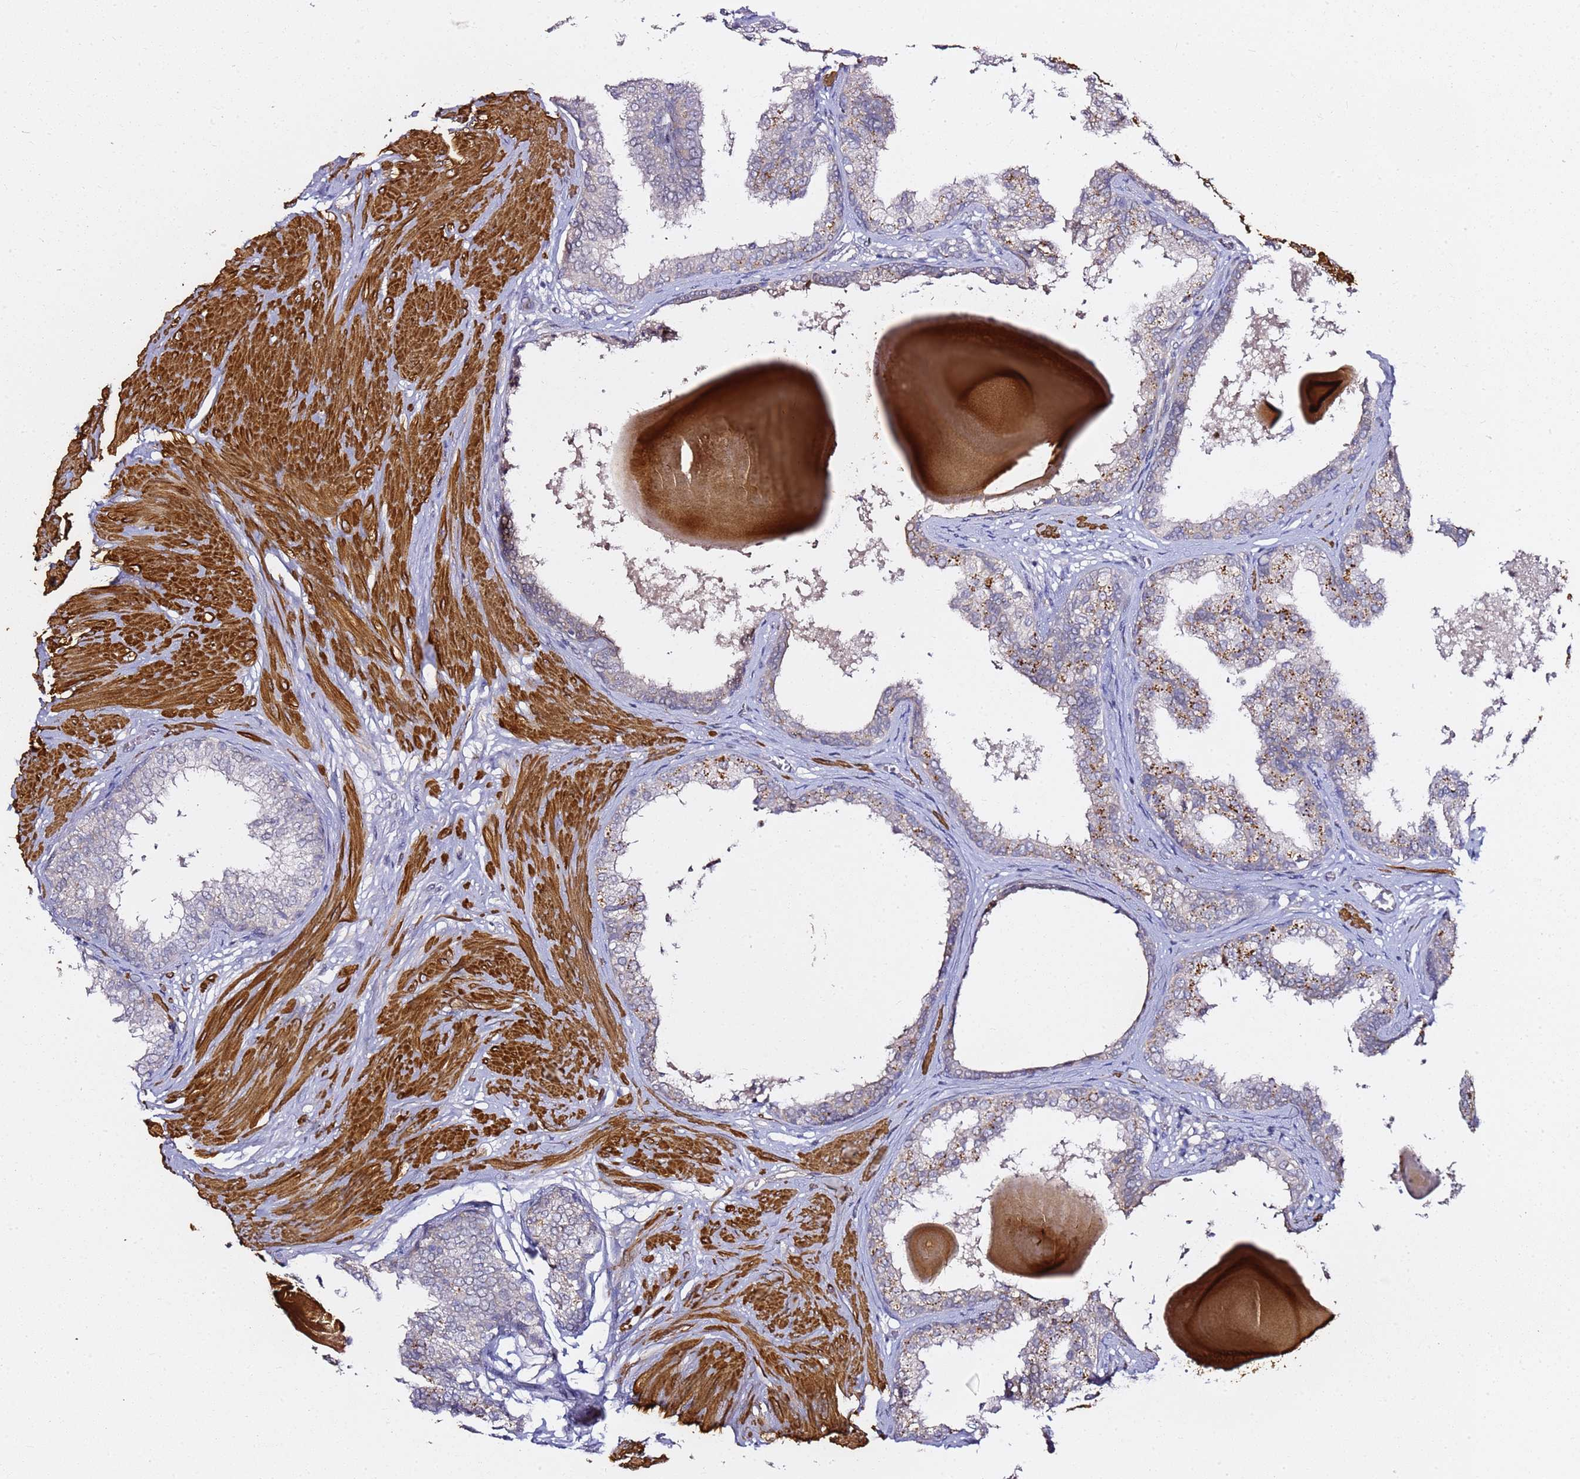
{"staining": {"intensity": "moderate", "quantity": "<25%", "location": "cytoplasmic/membranous"}, "tissue": "prostate", "cell_type": "Glandular cells", "image_type": "normal", "snomed": [{"axis": "morphology", "description": "Normal tissue, NOS"}, {"axis": "topography", "description": "Prostate"}], "caption": "High-magnification brightfield microscopy of unremarkable prostate stained with DAB (brown) and counterstained with hematoxylin (blue). glandular cells exhibit moderate cytoplasmic/membranous staining is appreciated in about<25% of cells.", "gene": "EPS8L1", "patient": {"sex": "male", "age": 48}}